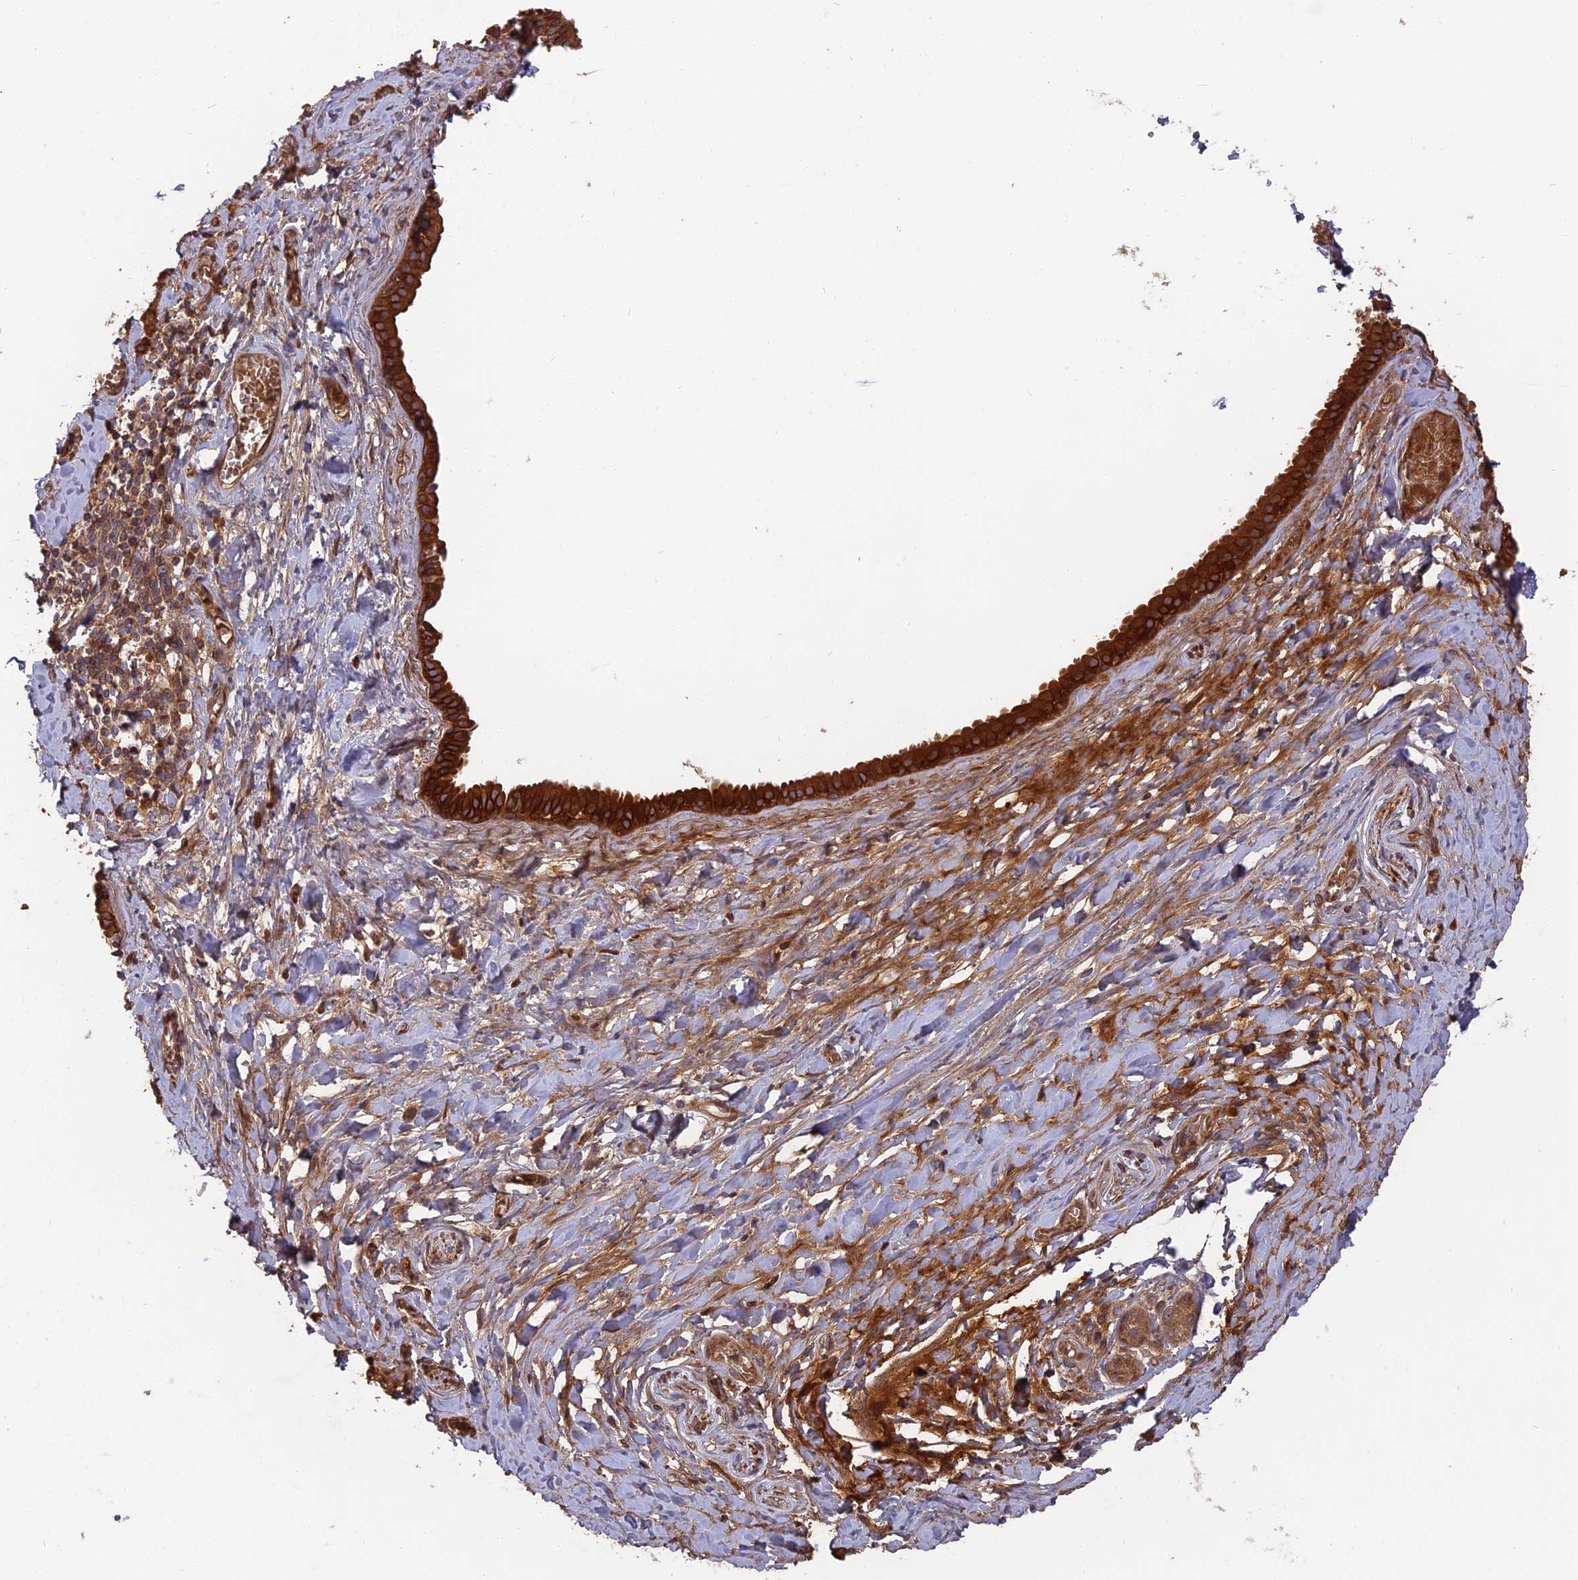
{"staining": {"intensity": "moderate", "quantity": ">75%", "location": "cytoplasmic/membranous"}, "tissue": "adipose tissue", "cell_type": "Adipocytes", "image_type": "normal", "snomed": [{"axis": "morphology", "description": "Normal tissue, NOS"}, {"axis": "topography", "description": "Salivary gland"}, {"axis": "topography", "description": "Peripheral nerve tissue"}], "caption": "A high-resolution photomicrograph shows IHC staining of normal adipose tissue, which shows moderate cytoplasmic/membranous staining in about >75% of adipocytes.", "gene": "TMUB2", "patient": {"sex": "male", "age": 62}}